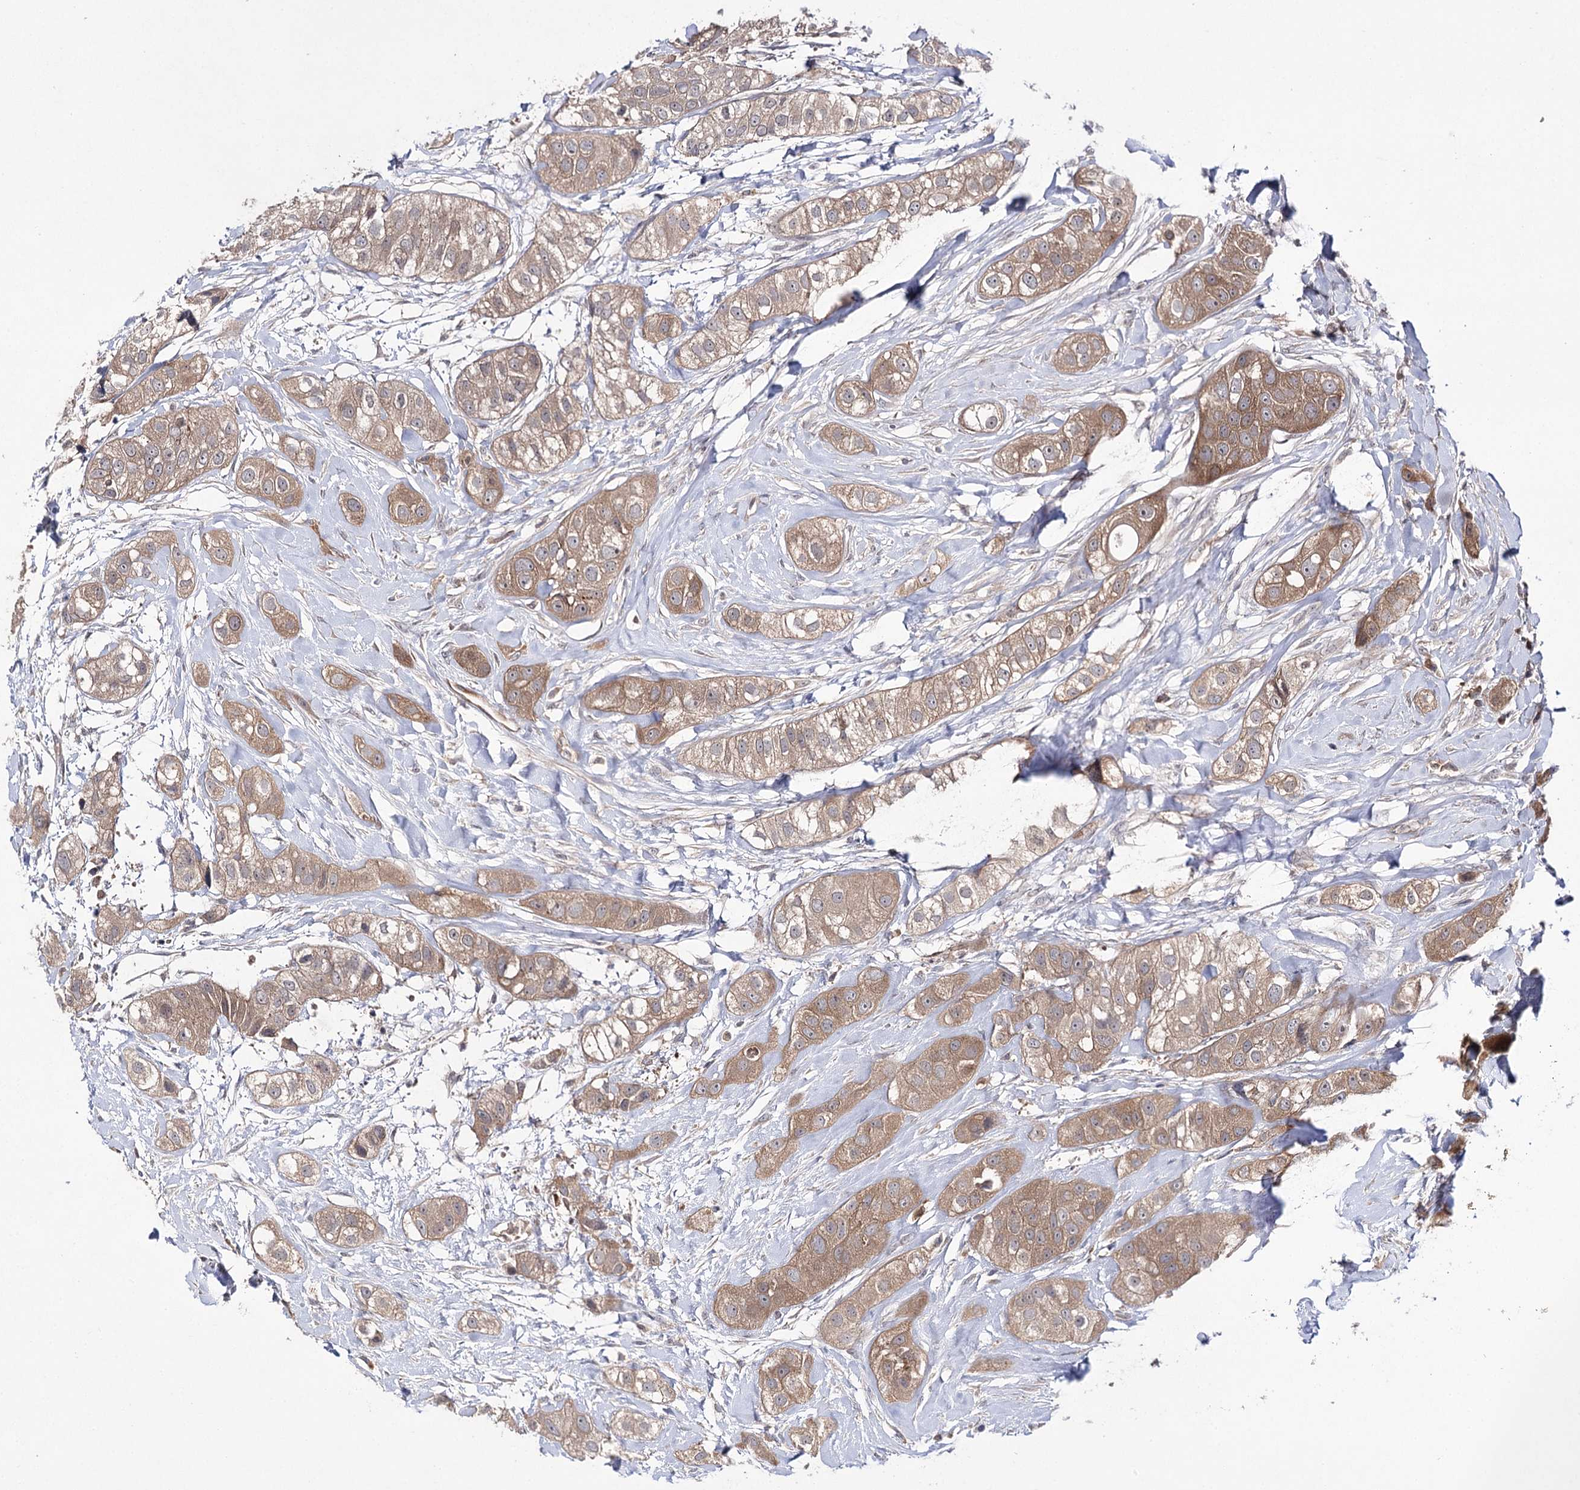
{"staining": {"intensity": "moderate", "quantity": ">75%", "location": "cytoplasmic/membranous"}, "tissue": "head and neck cancer", "cell_type": "Tumor cells", "image_type": "cancer", "snomed": [{"axis": "morphology", "description": "Normal tissue, NOS"}, {"axis": "morphology", "description": "Squamous cell carcinoma, NOS"}, {"axis": "topography", "description": "Skeletal muscle"}, {"axis": "topography", "description": "Head-Neck"}], "caption": "High-power microscopy captured an immunohistochemistry histopathology image of head and neck cancer (squamous cell carcinoma), revealing moderate cytoplasmic/membranous expression in about >75% of tumor cells.", "gene": "BCR", "patient": {"sex": "male", "age": 51}}